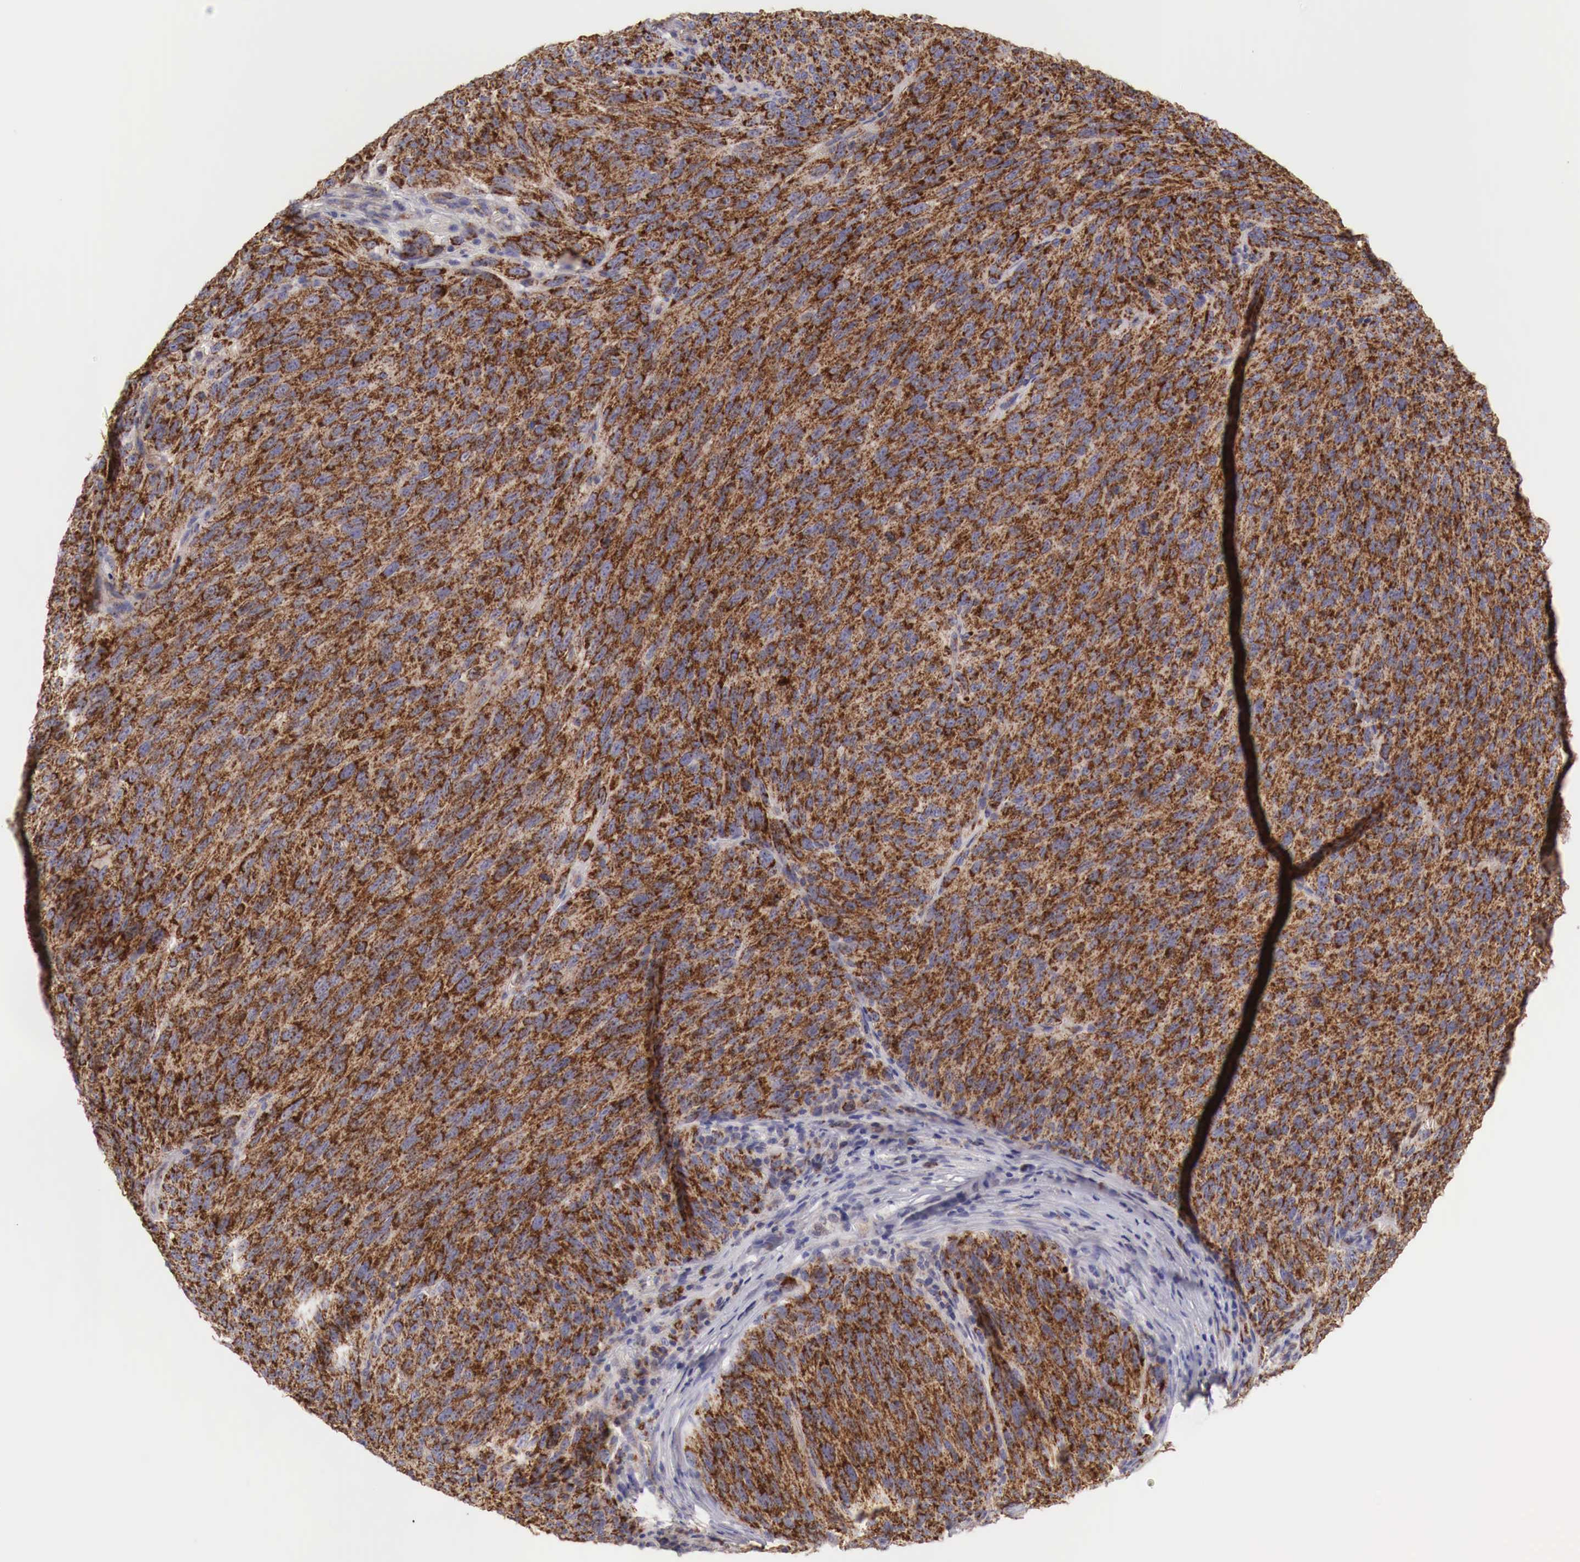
{"staining": {"intensity": "strong", "quantity": ">75%", "location": "cytoplasmic/membranous"}, "tissue": "melanoma", "cell_type": "Tumor cells", "image_type": "cancer", "snomed": [{"axis": "morphology", "description": "Malignant melanoma, NOS"}, {"axis": "topography", "description": "Skin"}], "caption": "Immunohistochemical staining of human malignant melanoma displays strong cytoplasmic/membranous protein staining in about >75% of tumor cells. (Stains: DAB (3,3'-diaminobenzidine) in brown, nuclei in blue, Microscopy: brightfield microscopy at high magnification).", "gene": "XPNPEP3", "patient": {"sex": "male", "age": 76}}